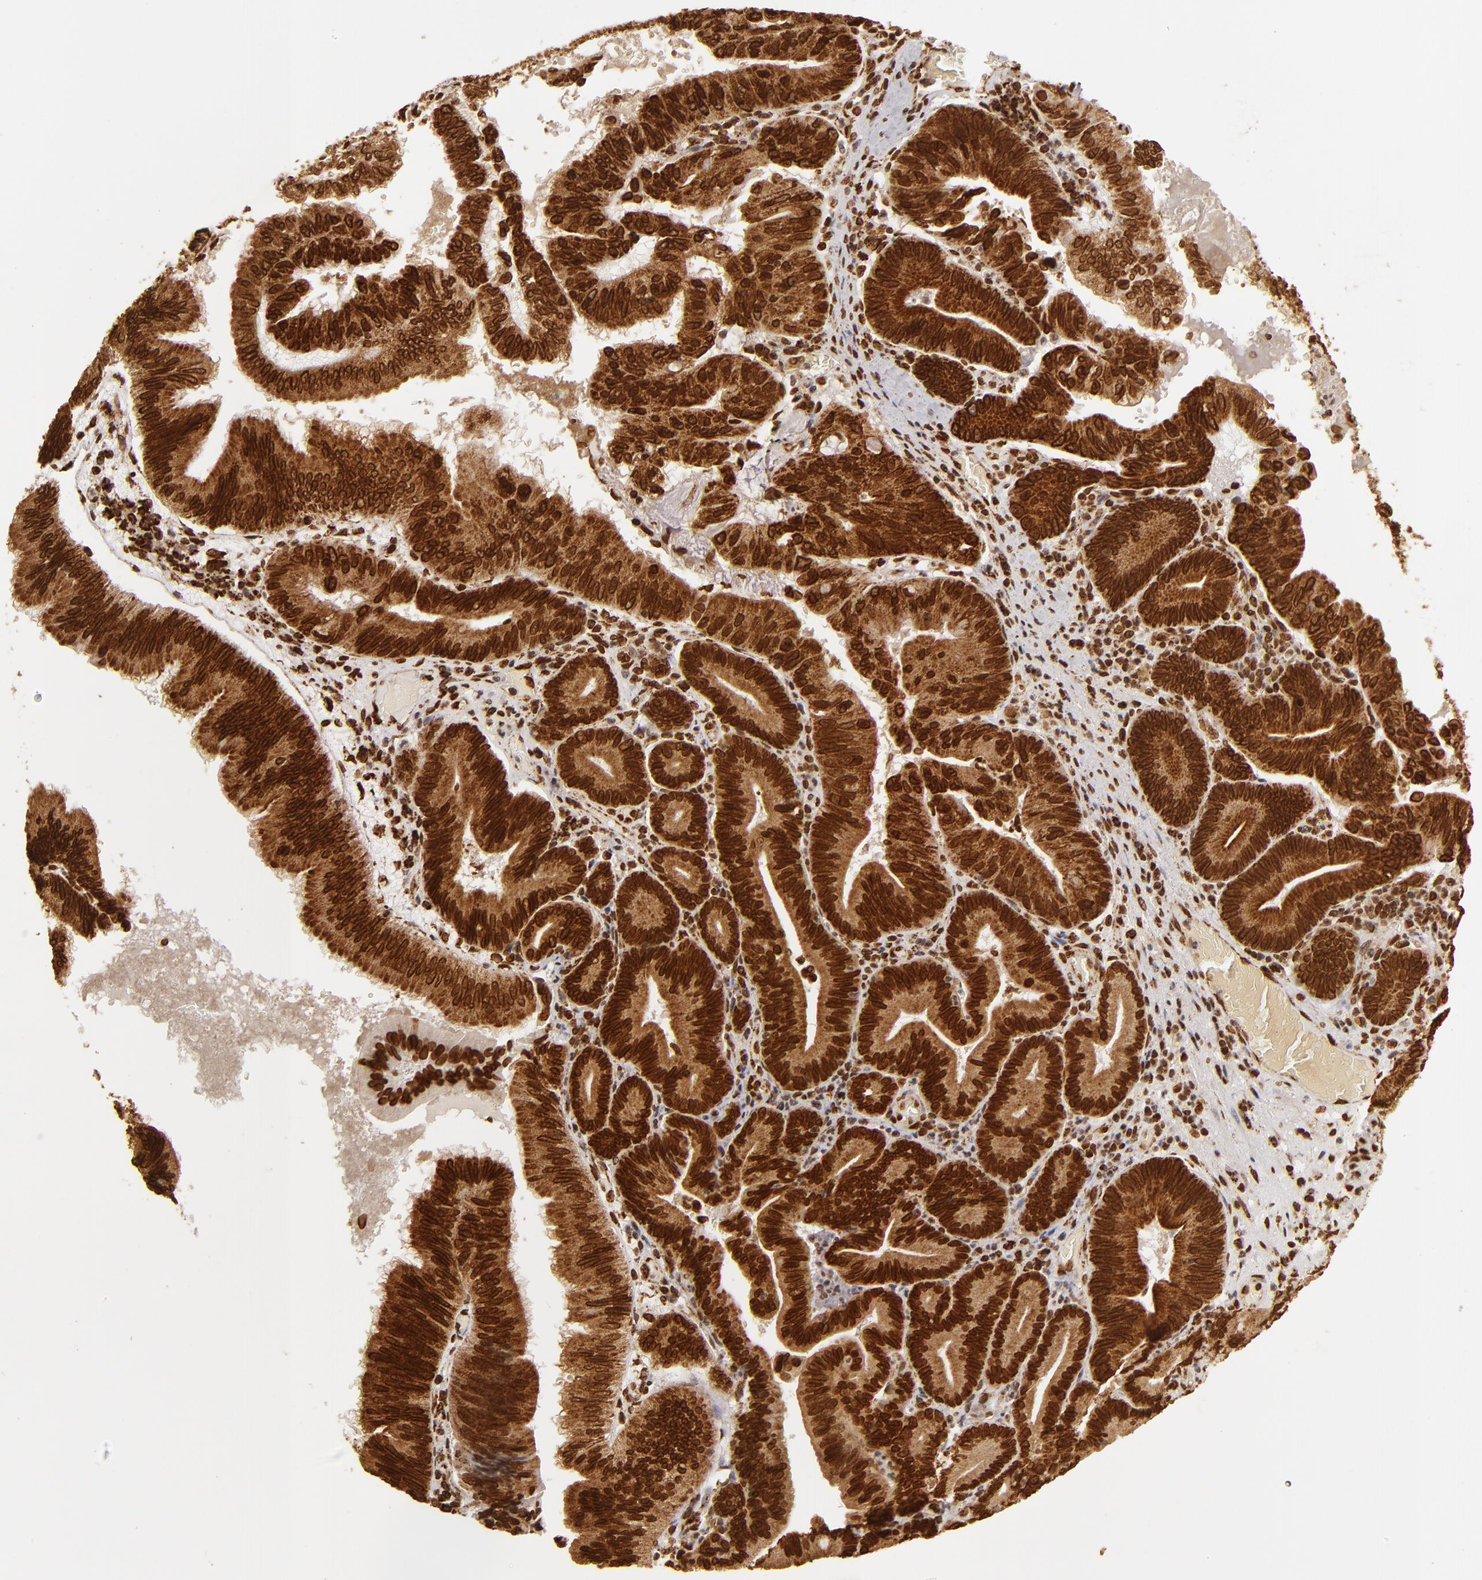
{"staining": {"intensity": "strong", "quantity": ">75%", "location": "cytoplasmic/membranous,nuclear"}, "tissue": "pancreatic cancer", "cell_type": "Tumor cells", "image_type": "cancer", "snomed": [{"axis": "morphology", "description": "Adenocarcinoma, NOS"}, {"axis": "topography", "description": "Pancreas"}], "caption": "Immunohistochemistry (DAB) staining of adenocarcinoma (pancreatic) exhibits strong cytoplasmic/membranous and nuclear protein expression in about >75% of tumor cells.", "gene": "CUL3", "patient": {"sex": "male", "age": 82}}